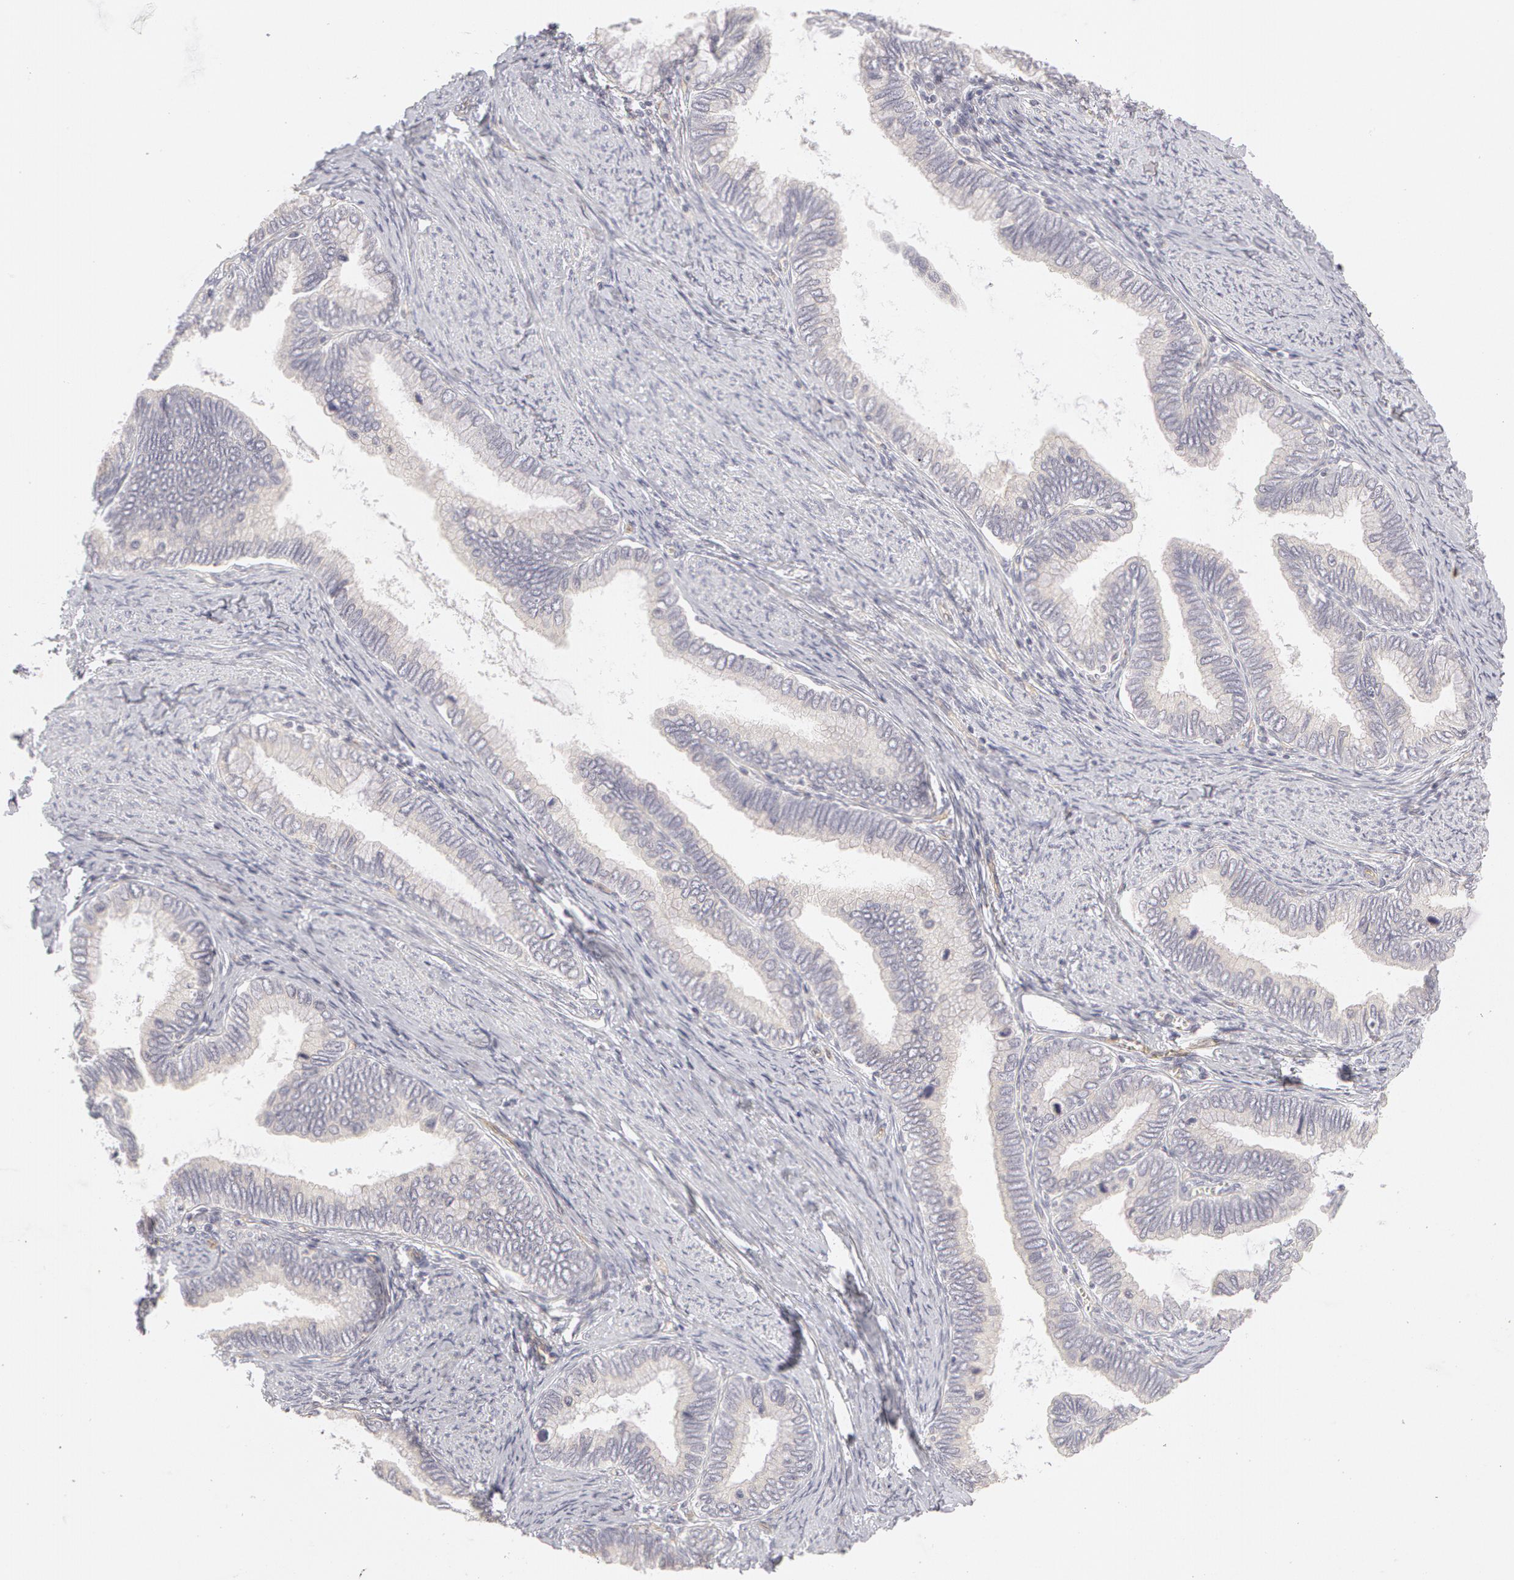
{"staining": {"intensity": "negative", "quantity": "none", "location": "none"}, "tissue": "cervical cancer", "cell_type": "Tumor cells", "image_type": "cancer", "snomed": [{"axis": "morphology", "description": "Adenocarcinoma, NOS"}, {"axis": "topography", "description": "Cervix"}], "caption": "Immunohistochemistry (IHC) of cervical cancer shows no staining in tumor cells.", "gene": "ABCB1", "patient": {"sex": "female", "age": 49}}